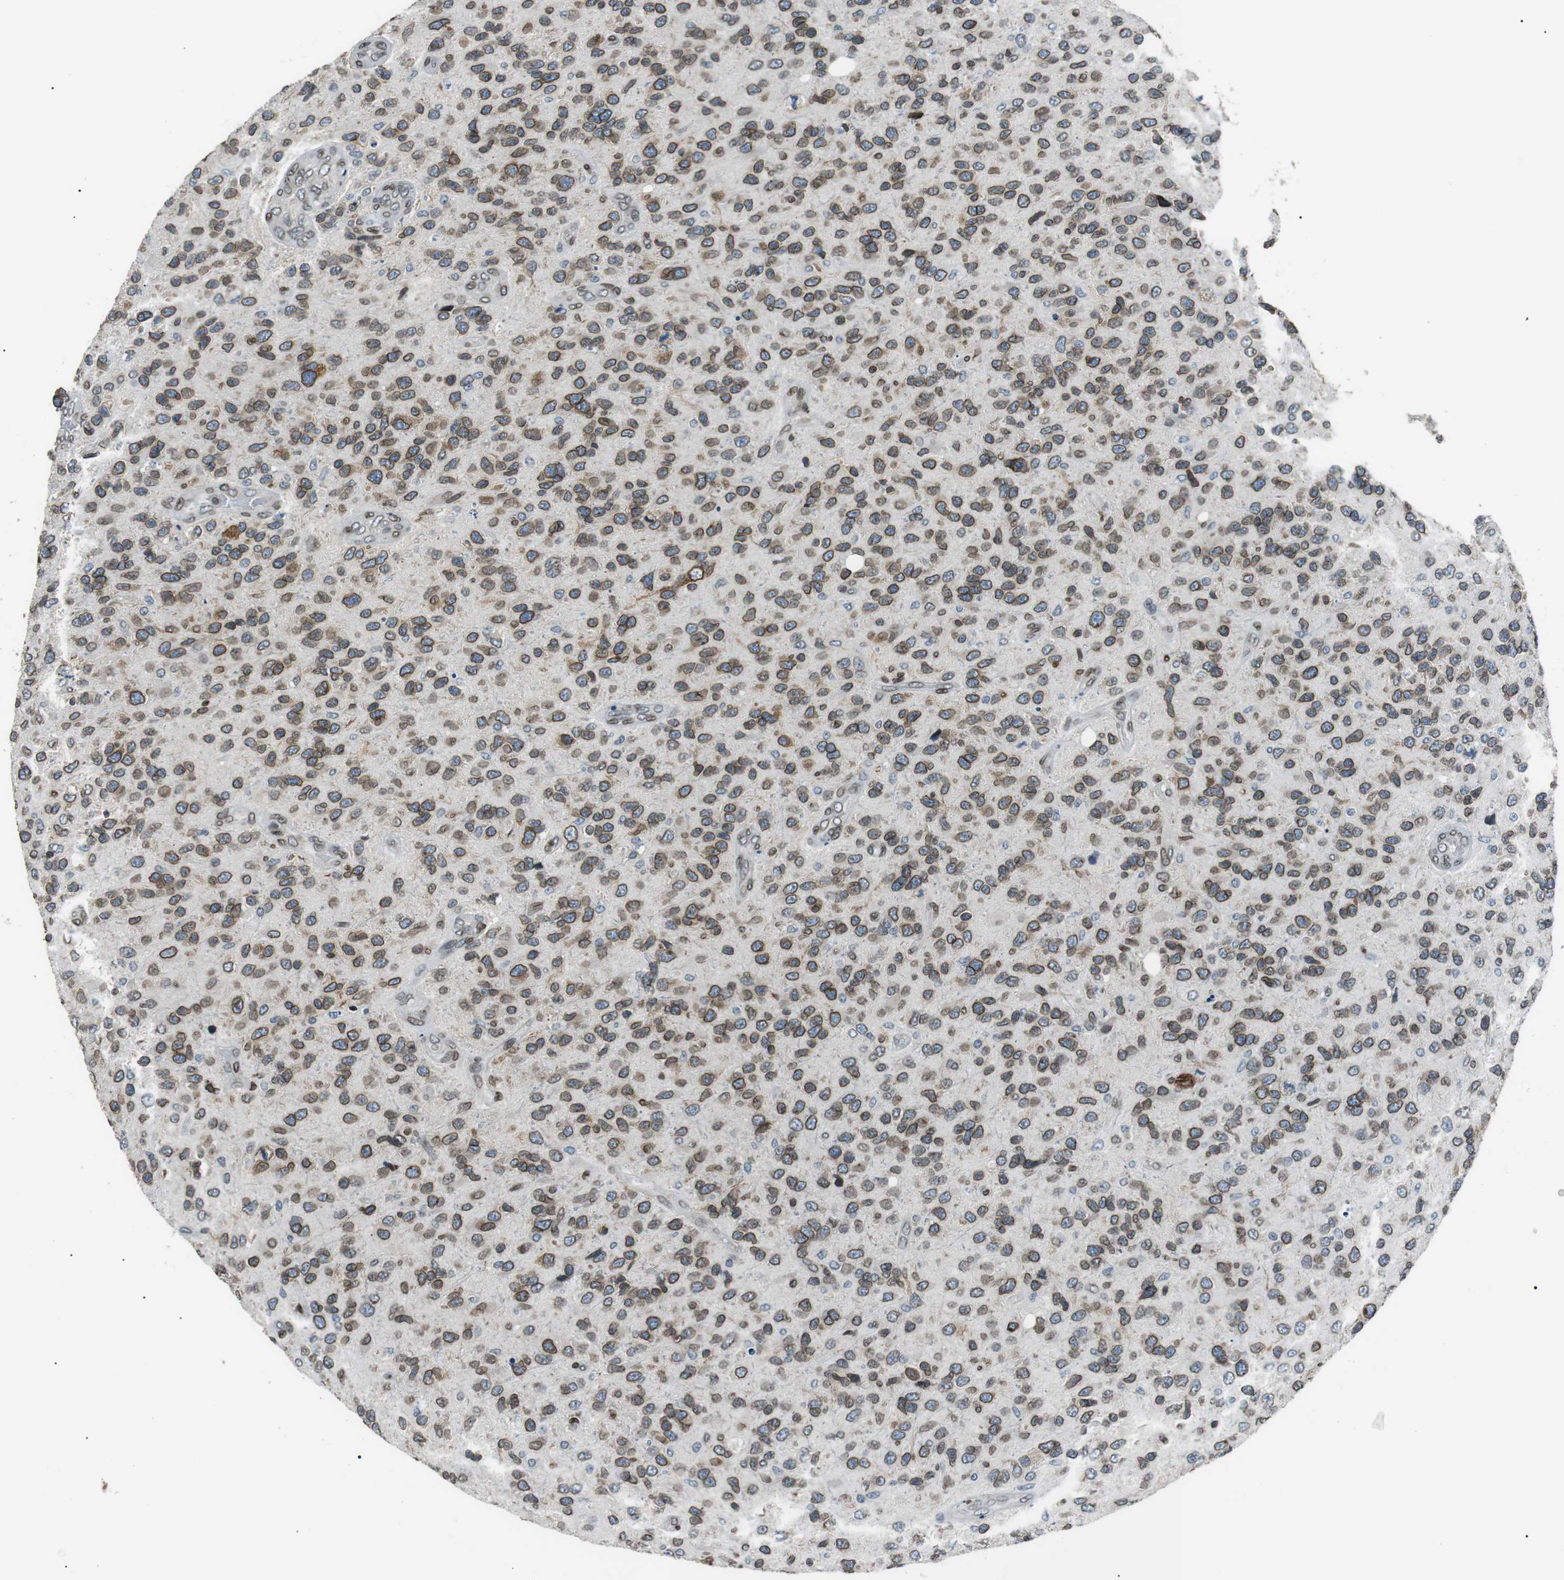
{"staining": {"intensity": "moderate", "quantity": ">75%", "location": "cytoplasmic/membranous,nuclear"}, "tissue": "glioma", "cell_type": "Tumor cells", "image_type": "cancer", "snomed": [{"axis": "morphology", "description": "Glioma, malignant, High grade"}, {"axis": "topography", "description": "Brain"}], "caption": "Brown immunohistochemical staining in malignant high-grade glioma demonstrates moderate cytoplasmic/membranous and nuclear positivity in about >75% of tumor cells.", "gene": "TMX4", "patient": {"sex": "female", "age": 58}}